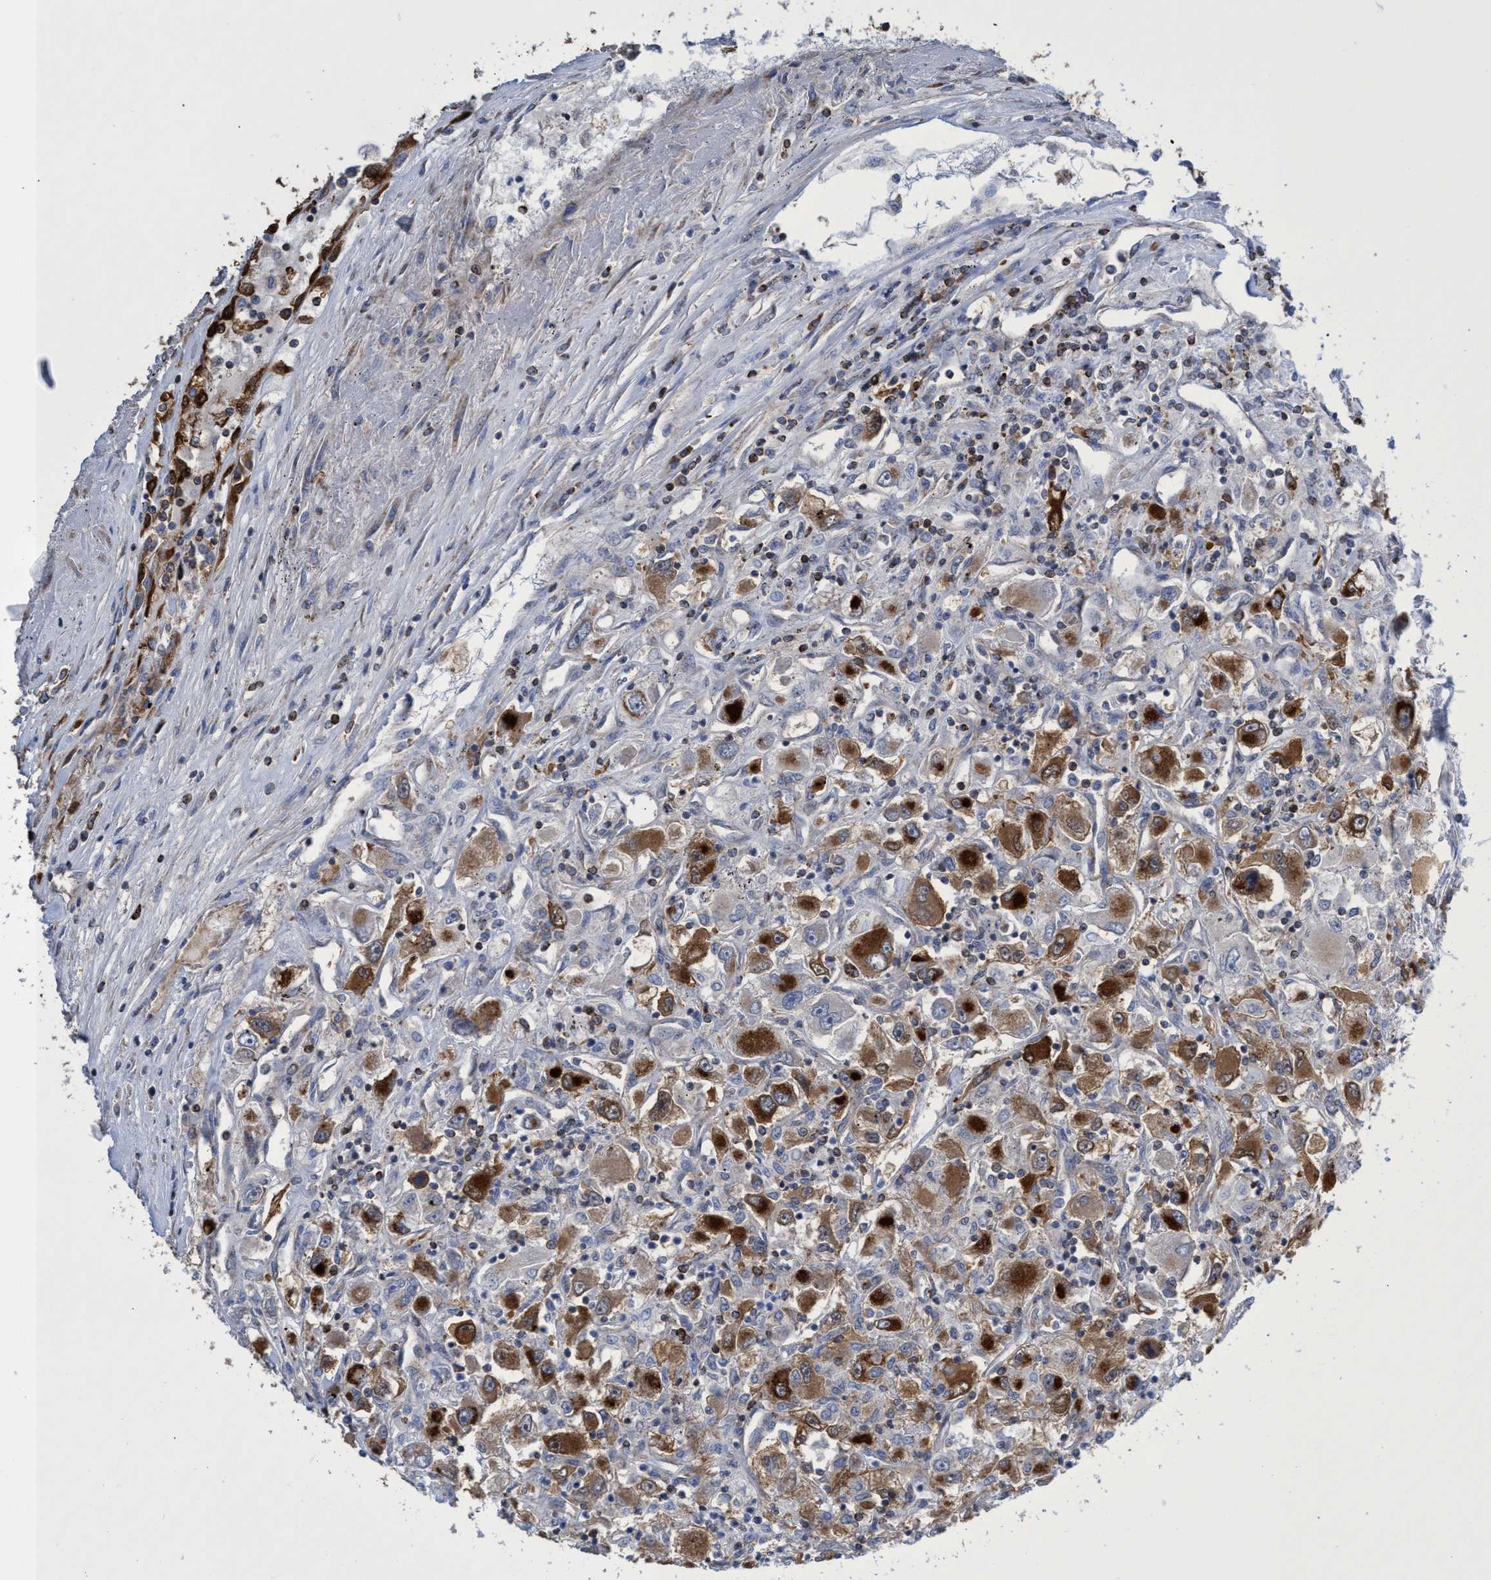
{"staining": {"intensity": "strong", "quantity": "25%-75%", "location": "cytoplasmic/membranous"}, "tissue": "renal cancer", "cell_type": "Tumor cells", "image_type": "cancer", "snomed": [{"axis": "morphology", "description": "Adenocarcinoma, NOS"}, {"axis": "topography", "description": "Kidney"}], "caption": "Protein positivity by immunohistochemistry (IHC) reveals strong cytoplasmic/membranous positivity in approximately 25%-75% of tumor cells in renal cancer. (DAB (3,3'-diaminobenzidine) IHC, brown staining for protein, blue staining for nuclei).", "gene": "CRYZ", "patient": {"sex": "female", "age": 52}}